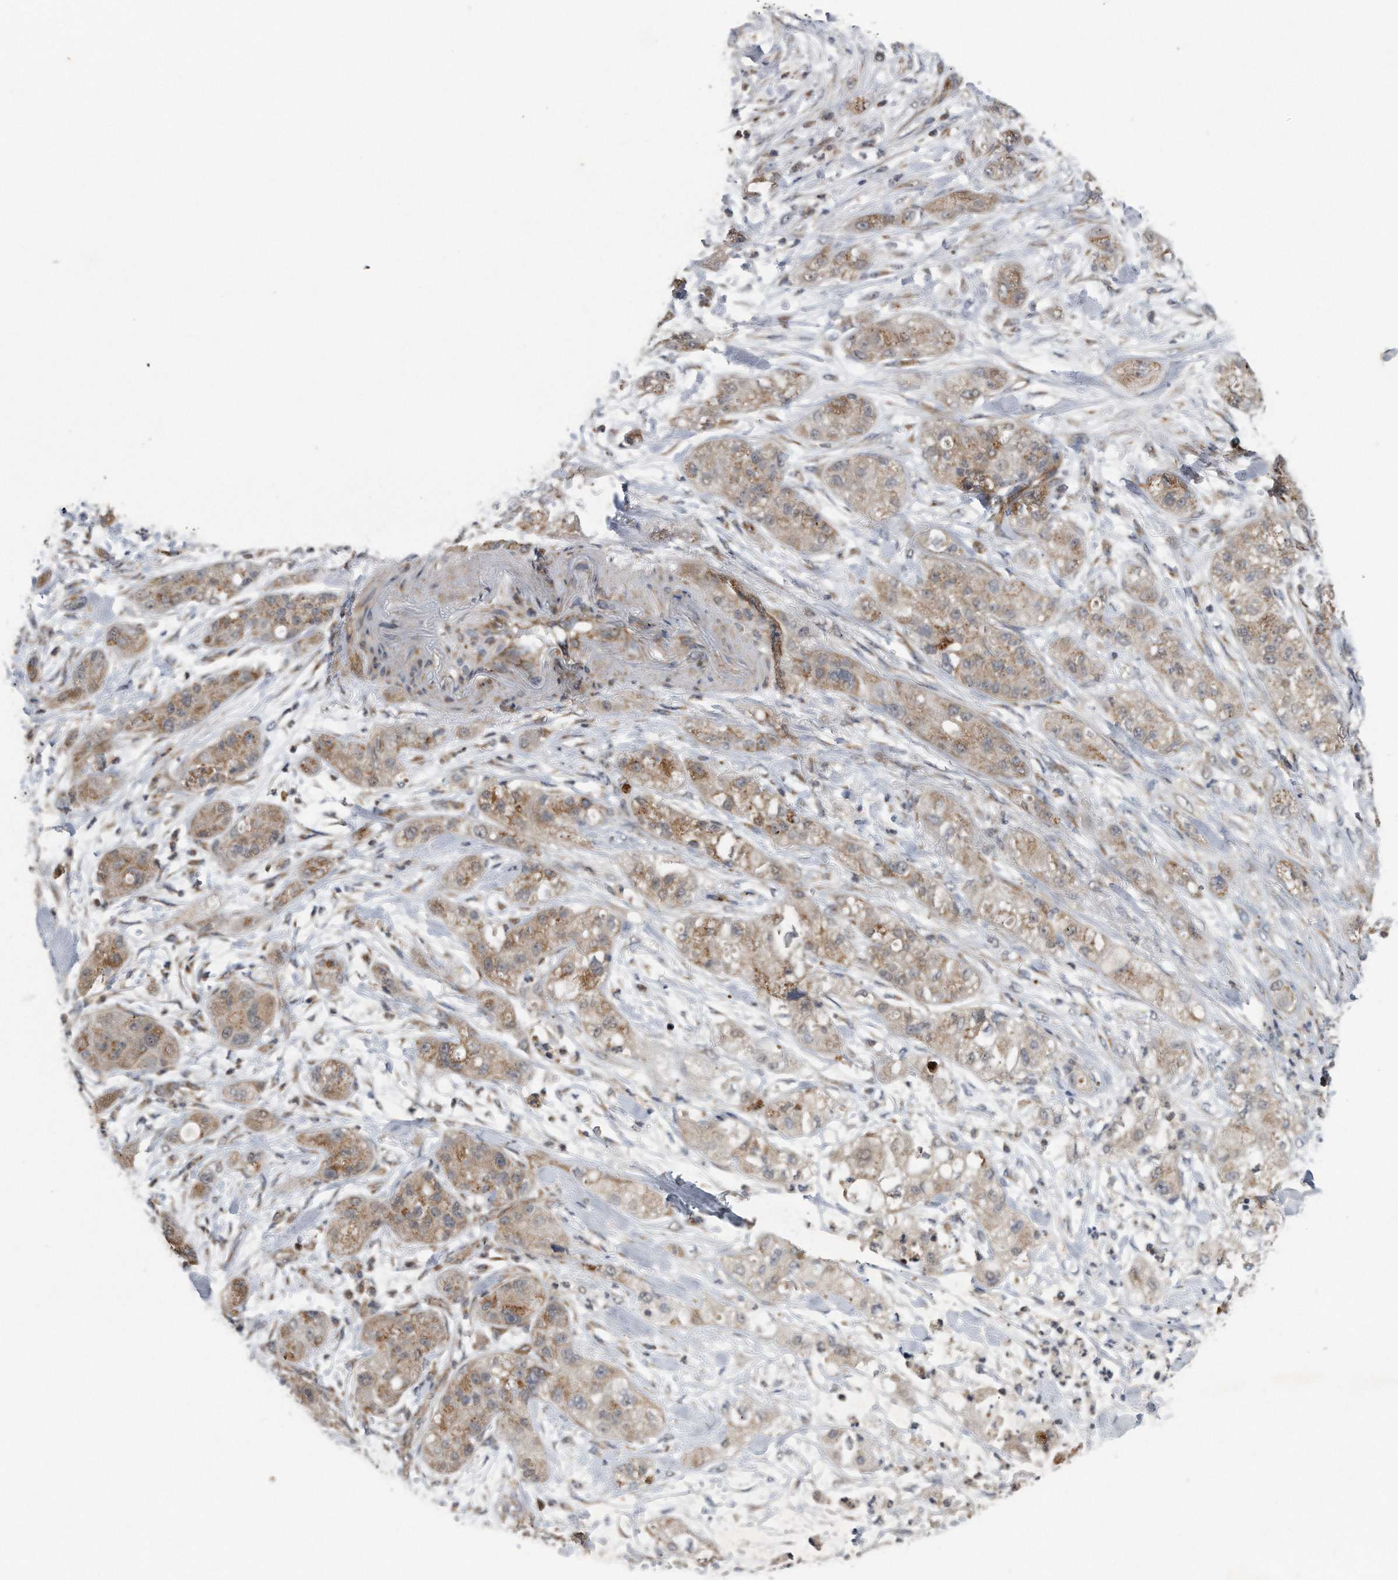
{"staining": {"intensity": "moderate", "quantity": ">75%", "location": "cytoplasmic/membranous"}, "tissue": "pancreatic cancer", "cell_type": "Tumor cells", "image_type": "cancer", "snomed": [{"axis": "morphology", "description": "Adenocarcinoma, NOS"}, {"axis": "topography", "description": "Pancreas"}], "caption": "Immunohistochemical staining of pancreatic cancer (adenocarcinoma) reveals medium levels of moderate cytoplasmic/membranous protein staining in approximately >75% of tumor cells. The protein is shown in brown color, while the nuclei are stained blue.", "gene": "LYRM4", "patient": {"sex": "female", "age": 78}}